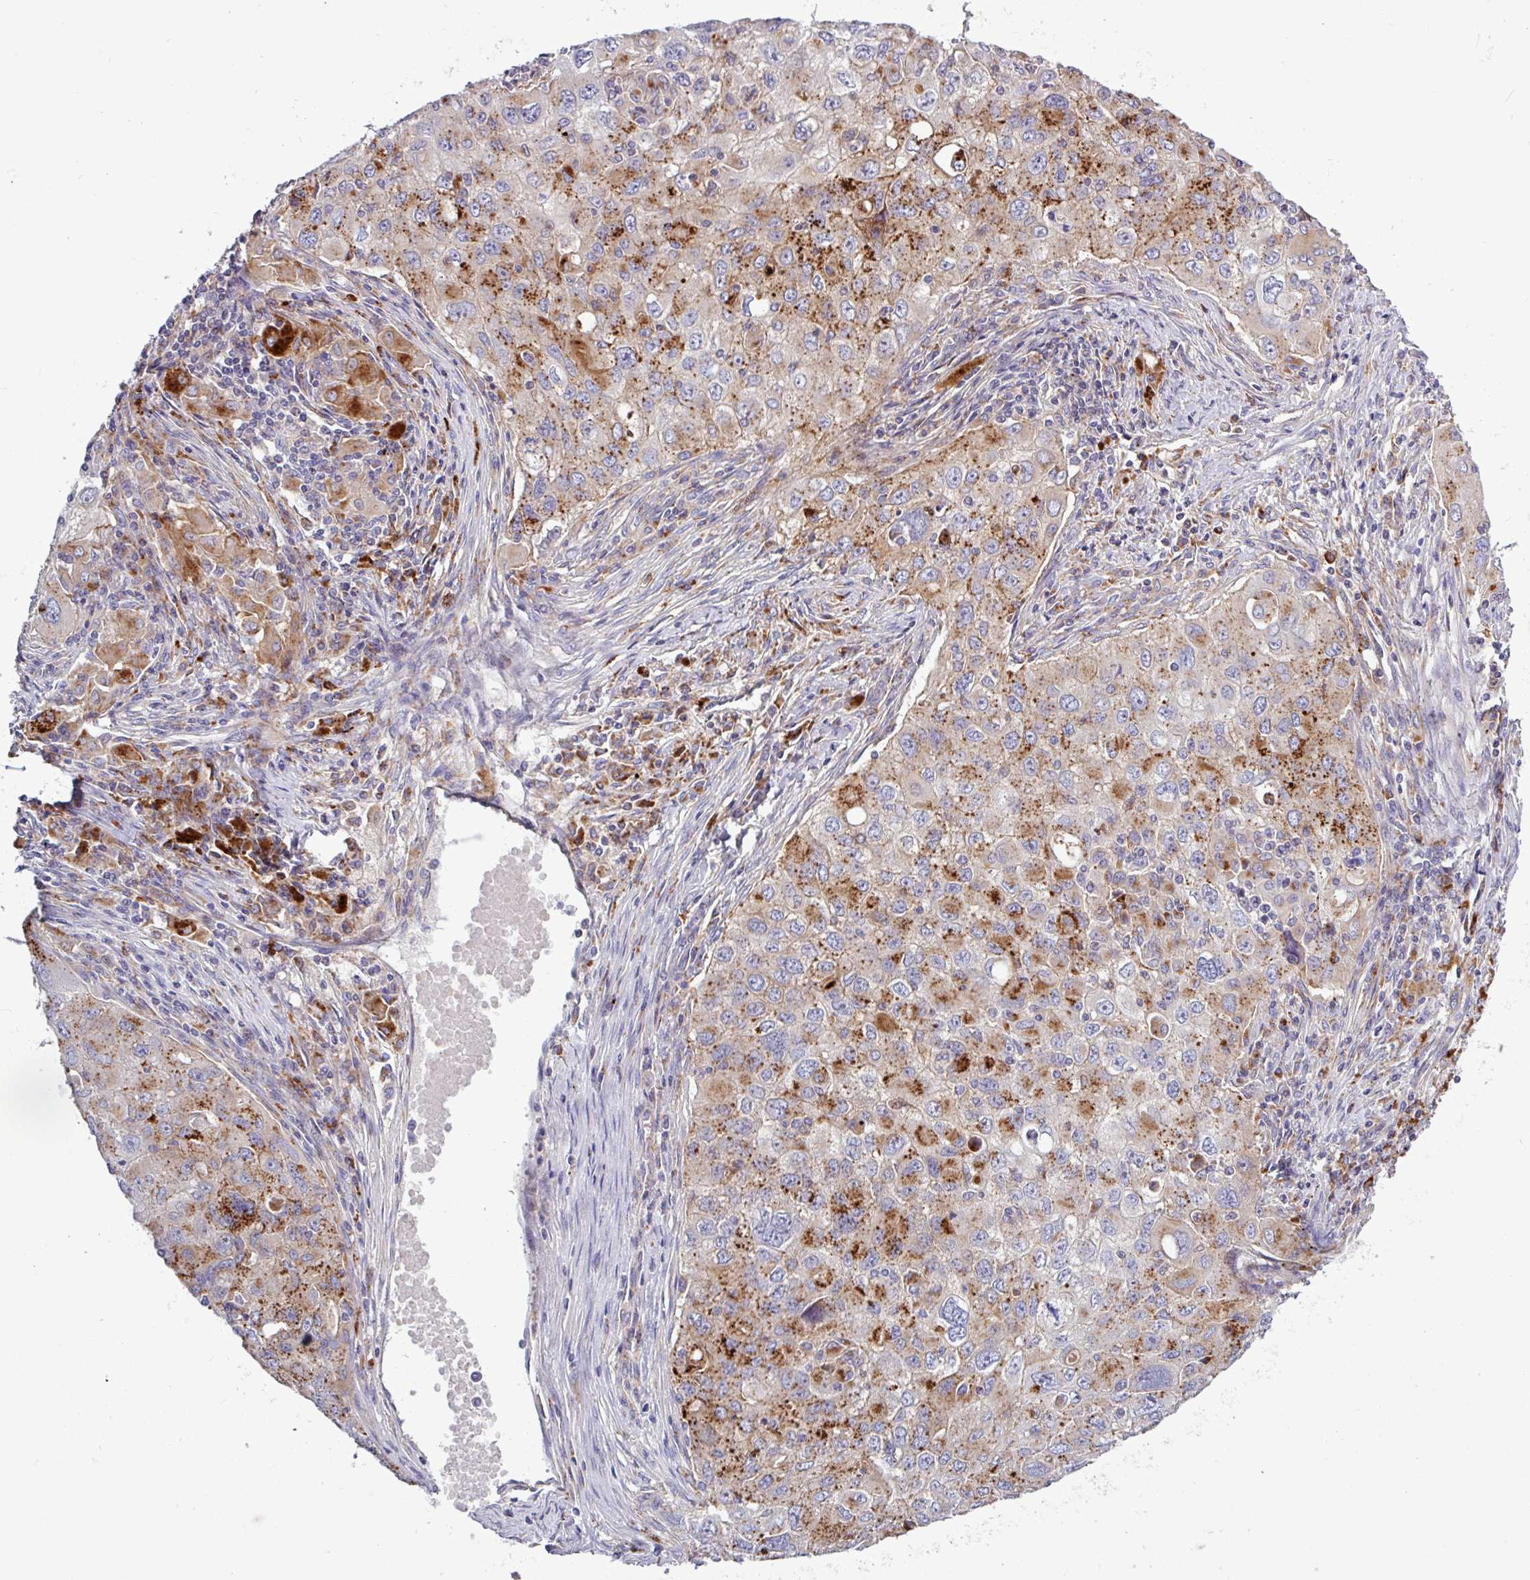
{"staining": {"intensity": "moderate", "quantity": "25%-75%", "location": "cytoplasmic/membranous"}, "tissue": "lung cancer", "cell_type": "Tumor cells", "image_type": "cancer", "snomed": [{"axis": "morphology", "description": "Adenocarcinoma, NOS"}, {"axis": "morphology", "description": "Adenocarcinoma, metastatic, NOS"}, {"axis": "topography", "description": "Lymph node"}, {"axis": "topography", "description": "Lung"}], "caption": "Immunohistochemical staining of human lung metastatic adenocarcinoma shows moderate cytoplasmic/membranous protein staining in about 25%-75% of tumor cells.", "gene": "AMIGO2", "patient": {"sex": "female", "age": 42}}